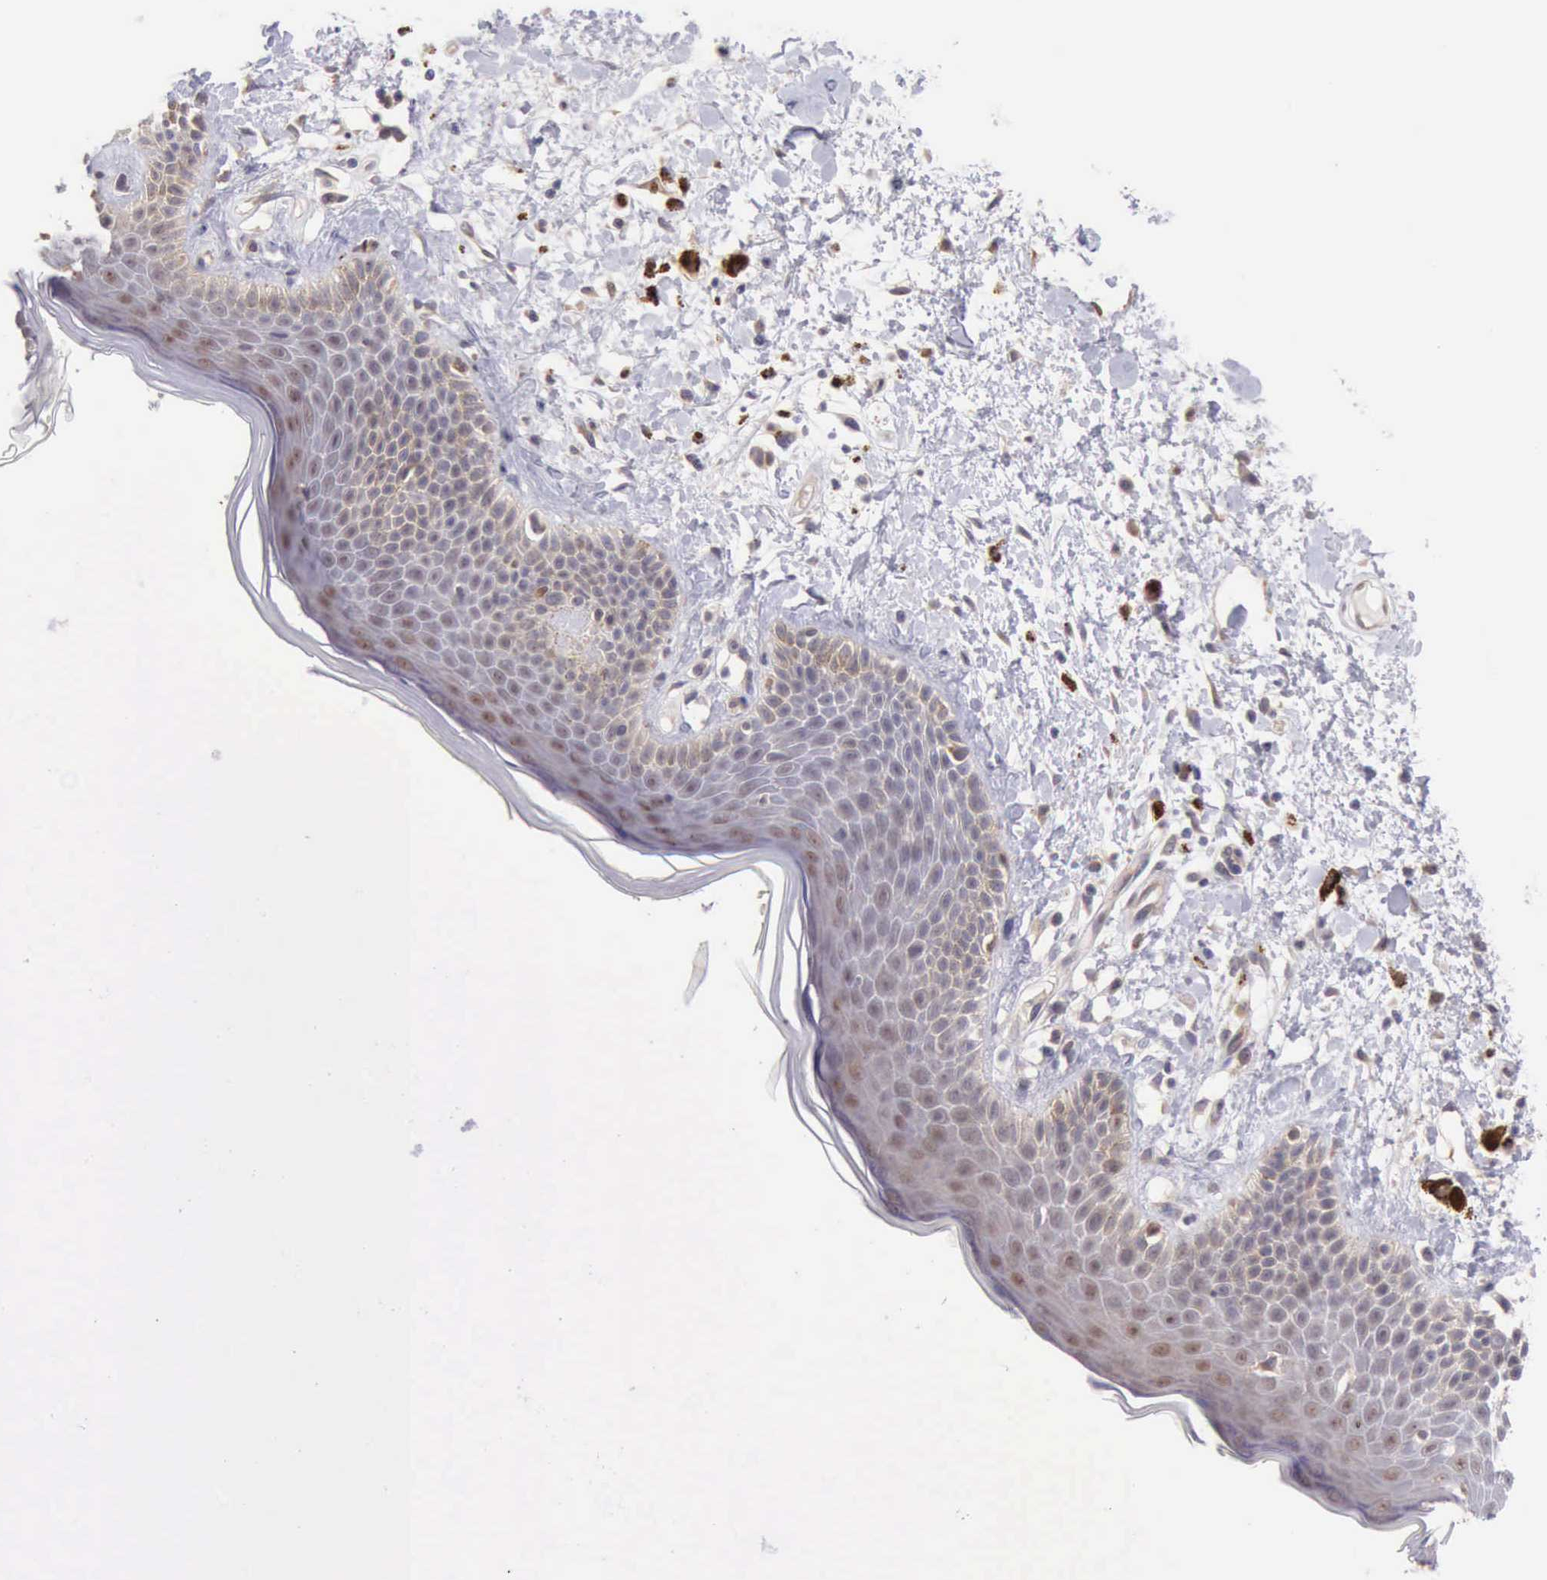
{"staining": {"intensity": "weak", "quantity": ">75%", "location": "cytoplasmic/membranous,nuclear"}, "tissue": "skin", "cell_type": "Epidermal cells", "image_type": "normal", "snomed": [{"axis": "morphology", "description": "Normal tissue, NOS"}, {"axis": "topography", "description": "Anal"}], "caption": "Immunohistochemistry photomicrograph of unremarkable skin stained for a protein (brown), which reveals low levels of weak cytoplasmic/membranous,nuclear positivity in about >75% of epidermal cells.", "gene": "DNAJB7", "patient": {"sex": "female", "age": 78}}